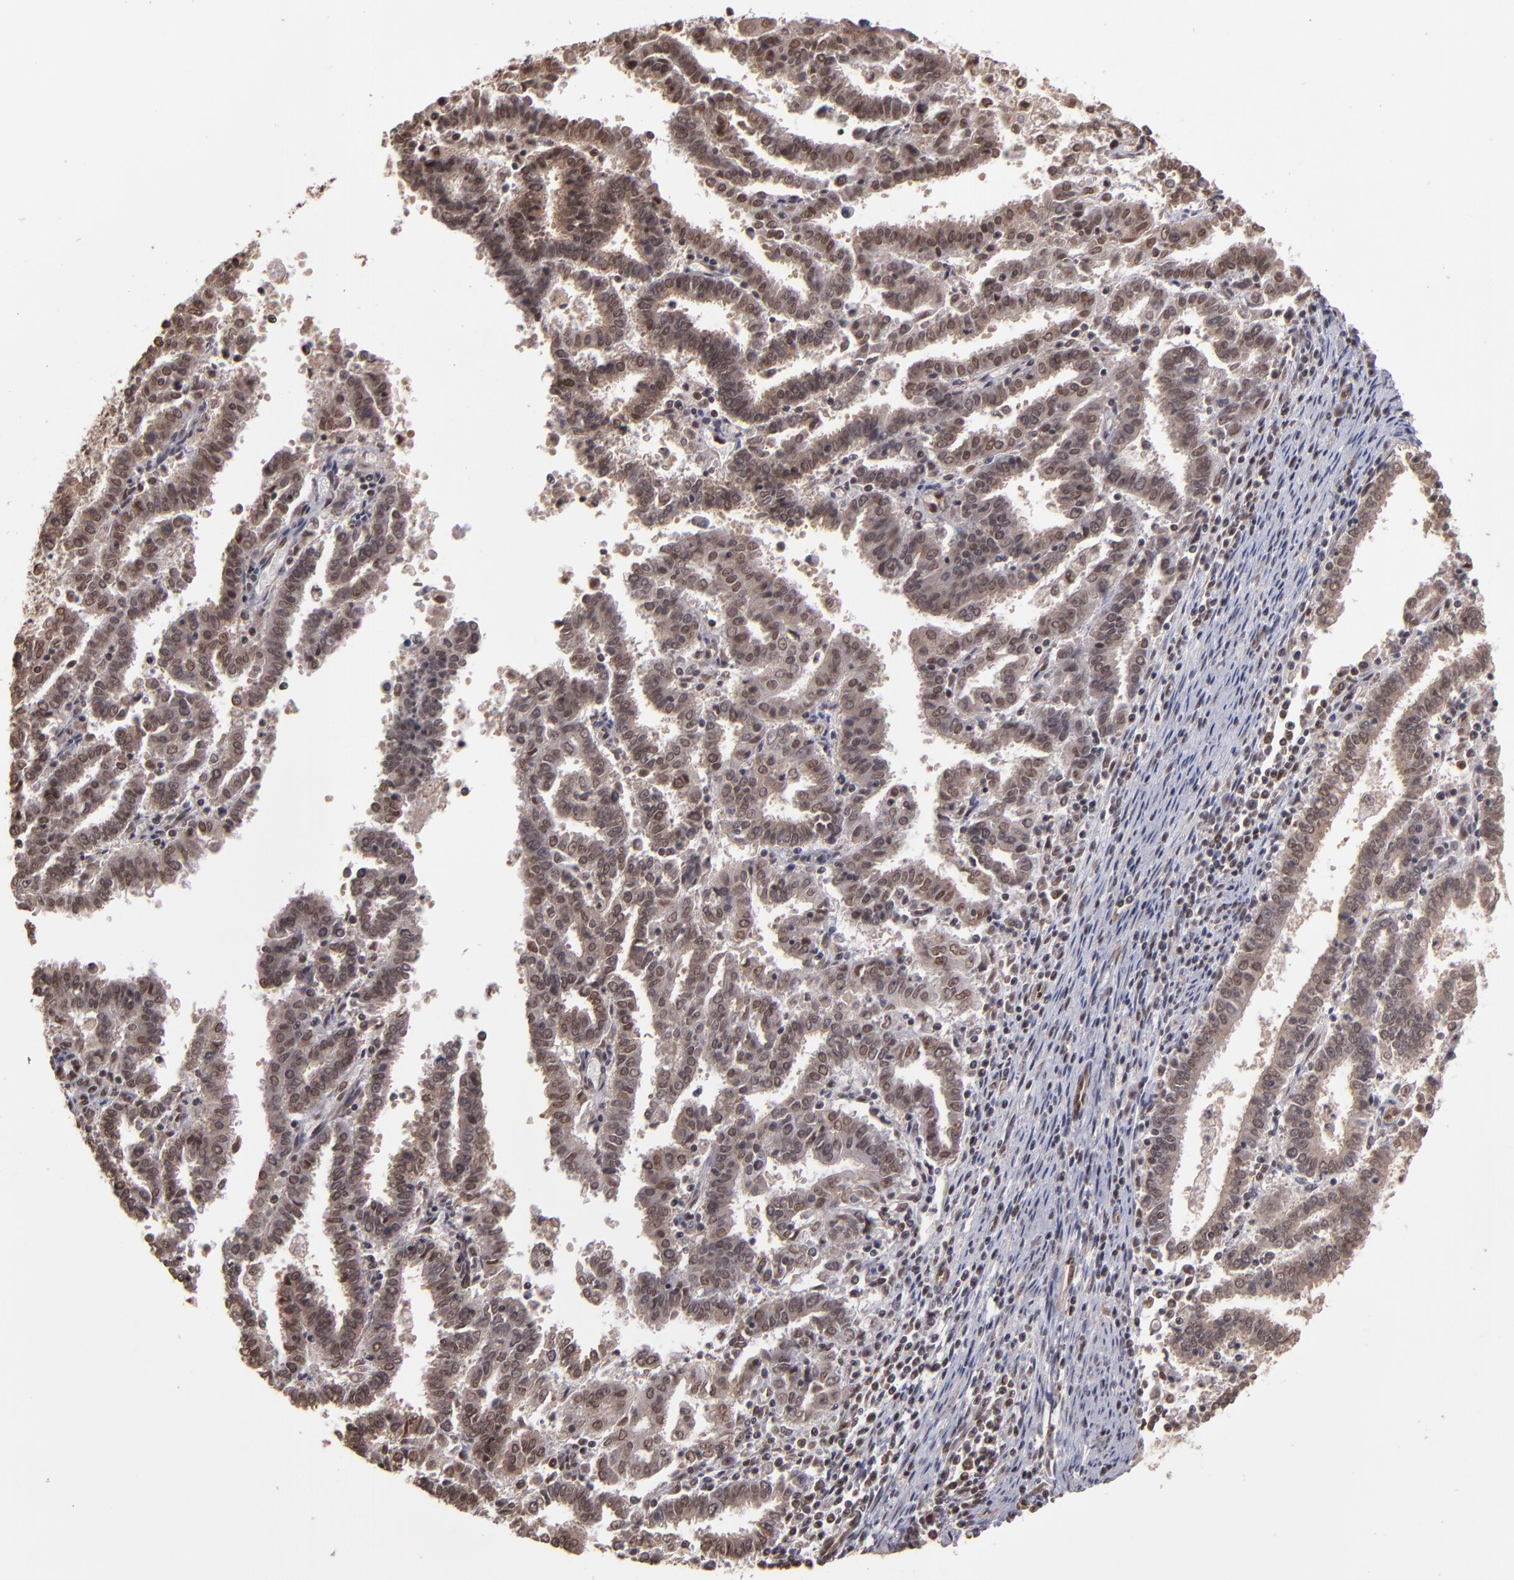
{"staining": {"intensity": "moderate", "quantity": ">75%", "location": "nuclear"}, "tissue": "endometrial cancer", "cell_type": "Tumor cells", "image_type": "cancer", "snomed": [{"axis": "morphology", "description": "Adenocarcinoma, NOS"}, {"axis": "topography", "description": "Uterus"}], "caption": "About >75% of tumor cells in human endometrial adenocarcinoma display moderate nuclear protein positivity as visualized by brown immunohistochemical staining.", "gene": "TERF2", "patient": {"sex": "female", "age": 83}}